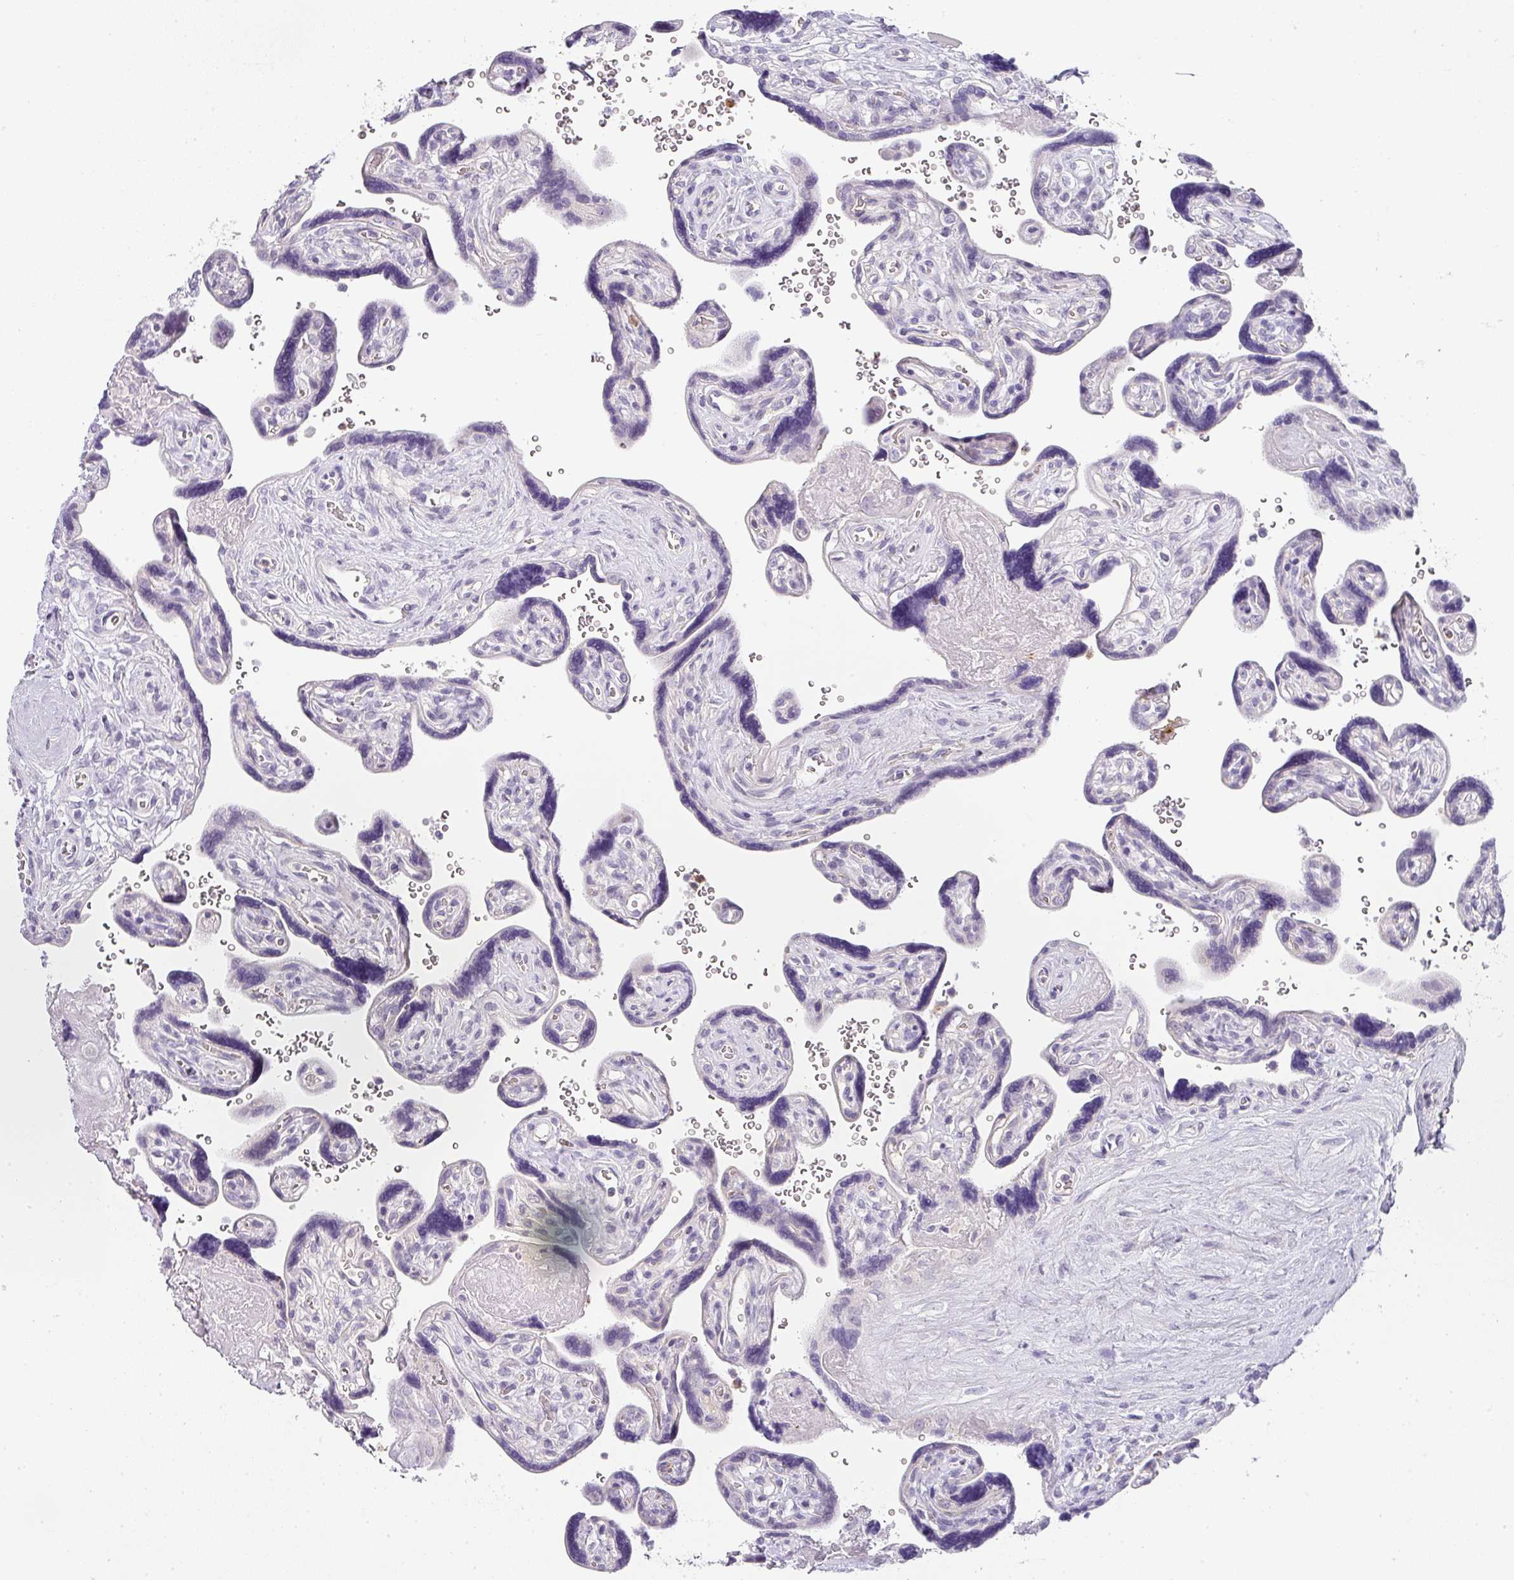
{"staining": {"intensity": "negative", "quantity": "none", "location": "none"}, "tissue": "placenta", "cell_type": "Trophoblastic cells", "image_type": "normal", "snomed": [{"axis": "morphology", "description": "Normal tissue, NOS"}, {"axis": "topography", "description": "Placenta"}], "caption": "The micrograph reveals no significant positivity in trophoblastic cells of placenta. Nuclei are stained in blue.", "gene": "BTLA", "patient": {"sex": "female", "age": 39}}